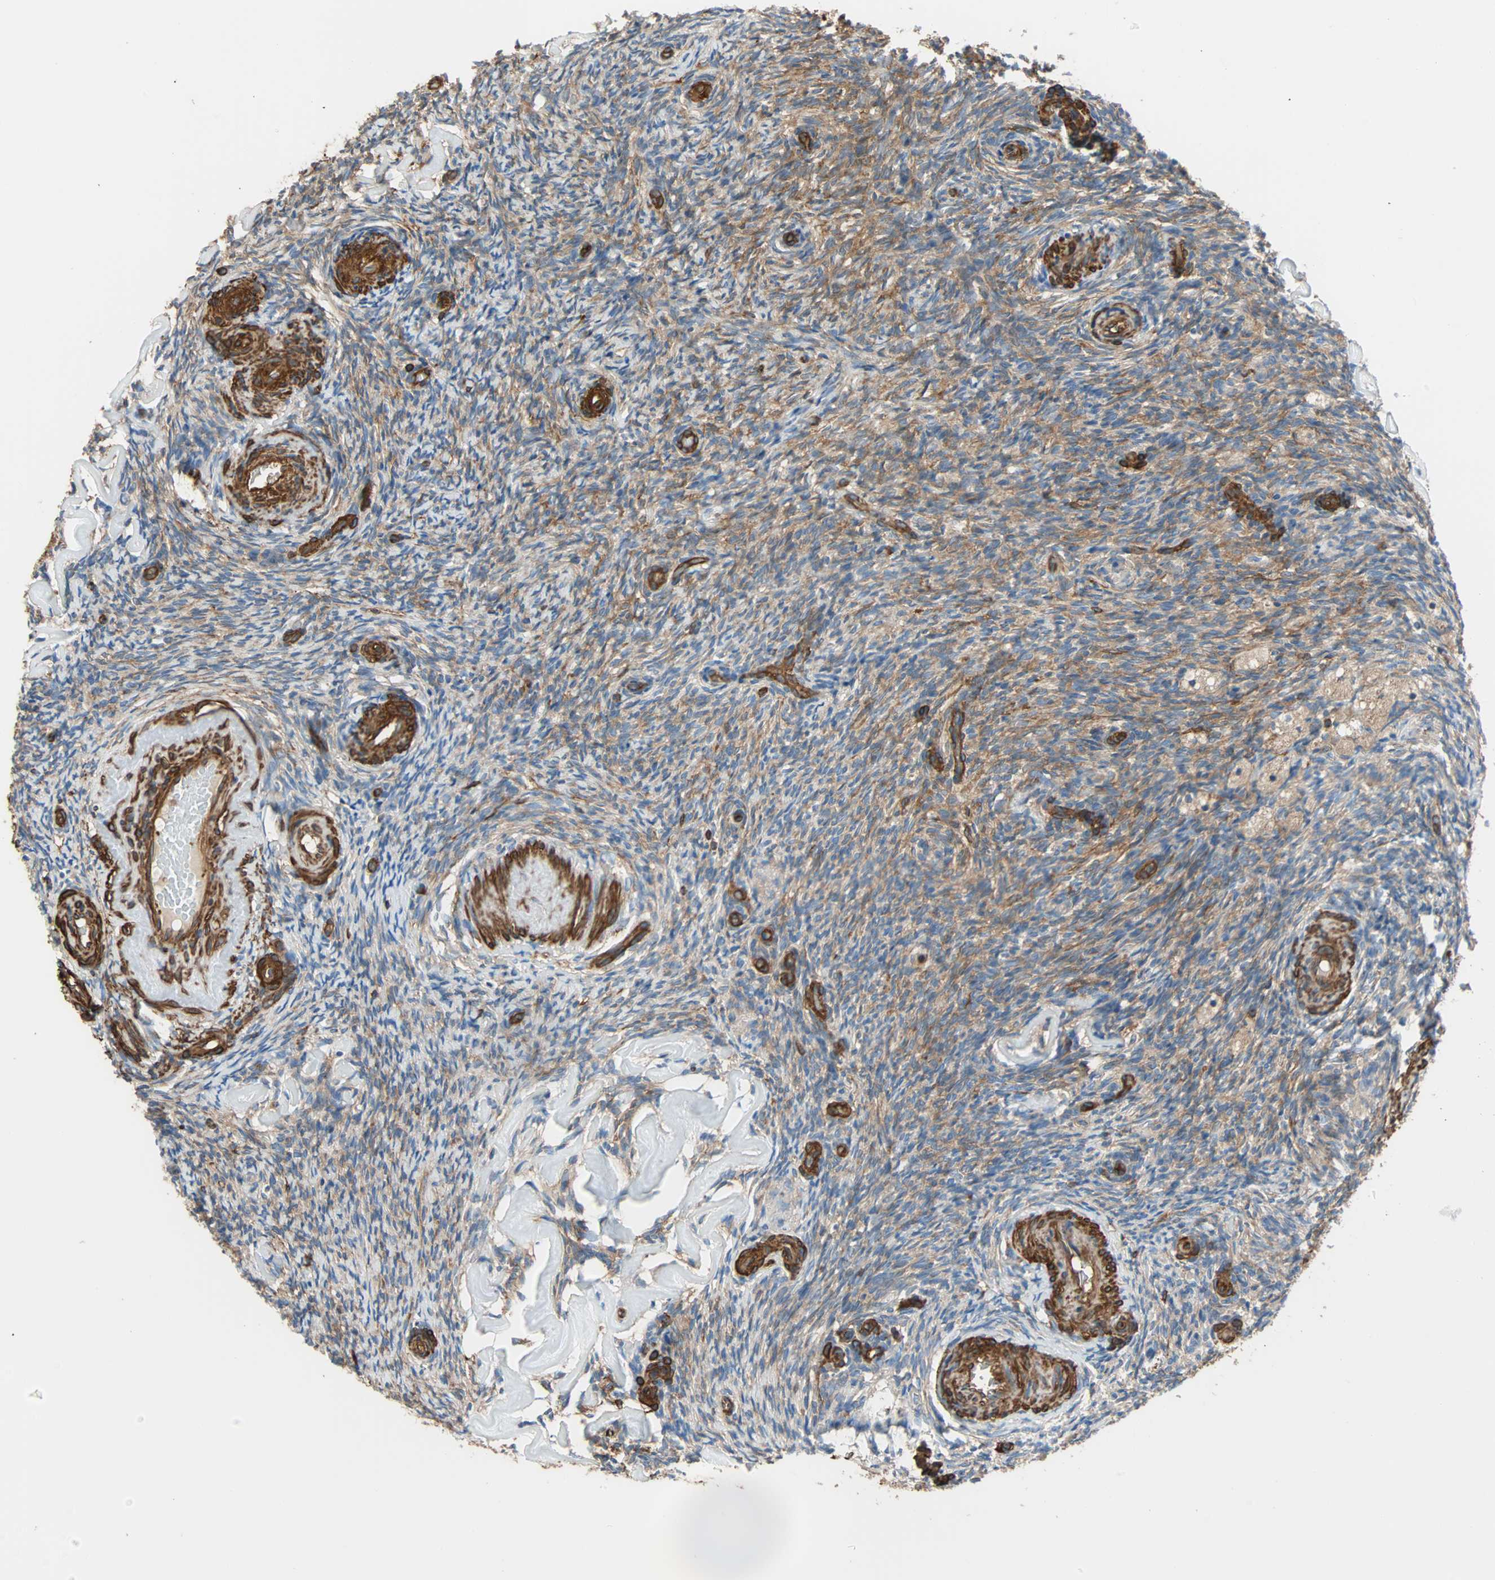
{"staining": {"intensity": "moderate", "quantity": "25%-75%", "location": "cytoplasmic/membranous"}, "tissue": "ovary", "cell_type": "Ovarian stroma cells", "image_type": "normal", "snomed": [{"axis": "morphology", "description": "Normal tissue, NOS"}, {"axis": "topography", "description": "Ovary"}], "caption": "Ovary stained for a protein displays moderate cytoplasmic/membranous positivity in ovarian stroma cells. (DAB (3,3'-diaminobenzidine) = brown stain, brightfield microscopy at high magnification).", "gene": "GALNT10", "patient": {"sex": "female", "age": 60}}